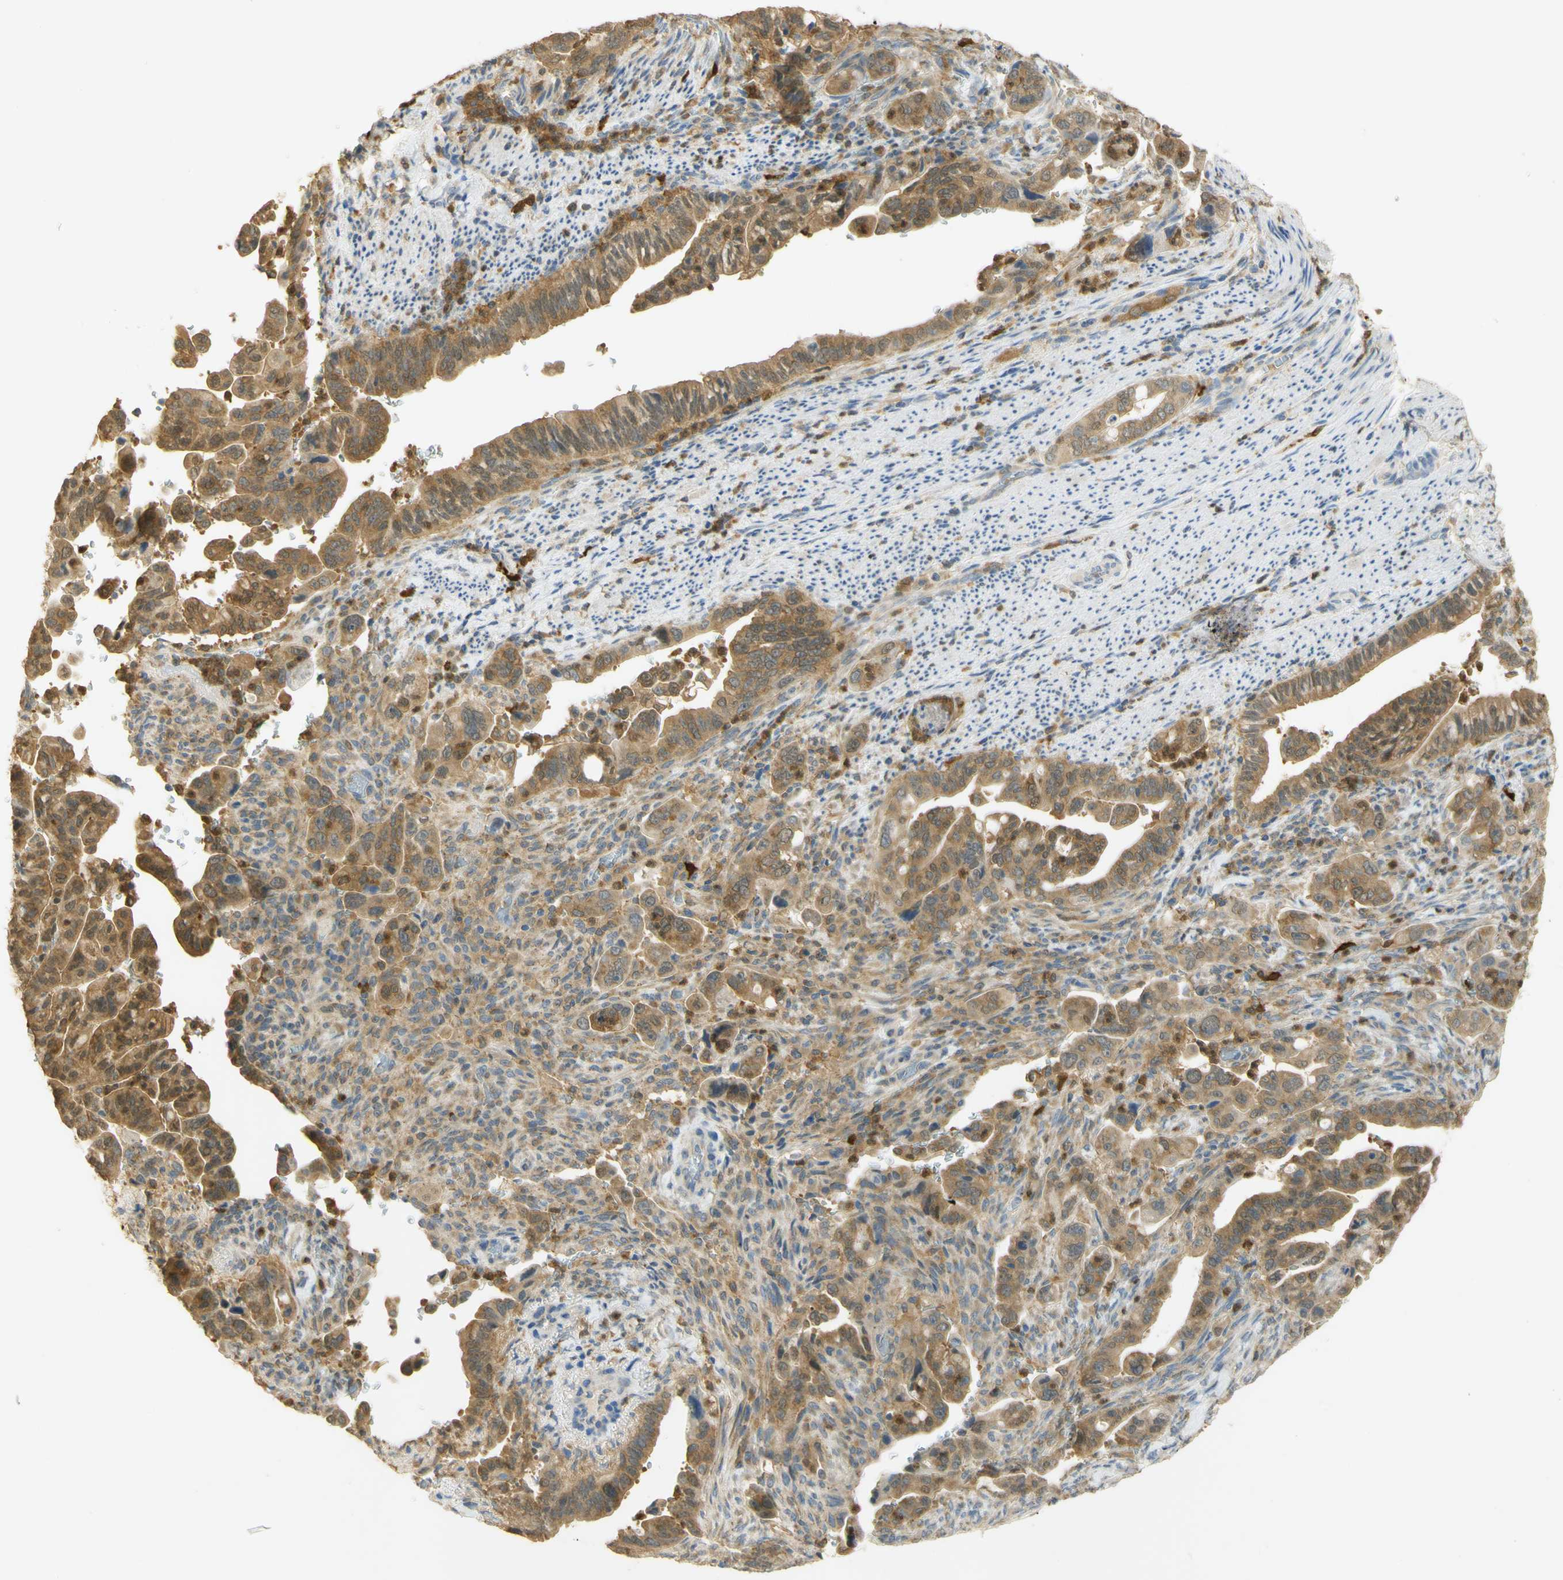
{"staining": {"intensity": "moderate", "quantity": ">75%", "location": "cytoplasmic/membranous"}, "tissue": "pancreatic cancer", "cell_type": "Tumor cells", "image_type": "cancer", "snomed": [{"axis": "morphology", "description": "Adenocarcinoma, NOS"}, {"axis": "topography", "description": "Pancreas"}], "caption": "IHC histopathology image of pancreatic adenocarcinoma stained for a protein (brown), which displays medium levels of moderate cytoplasmic/membranous expression in approximately >75% of tumor cells.", "gene": "PAK1", "patient": {"sex": "male", "age": 70}}